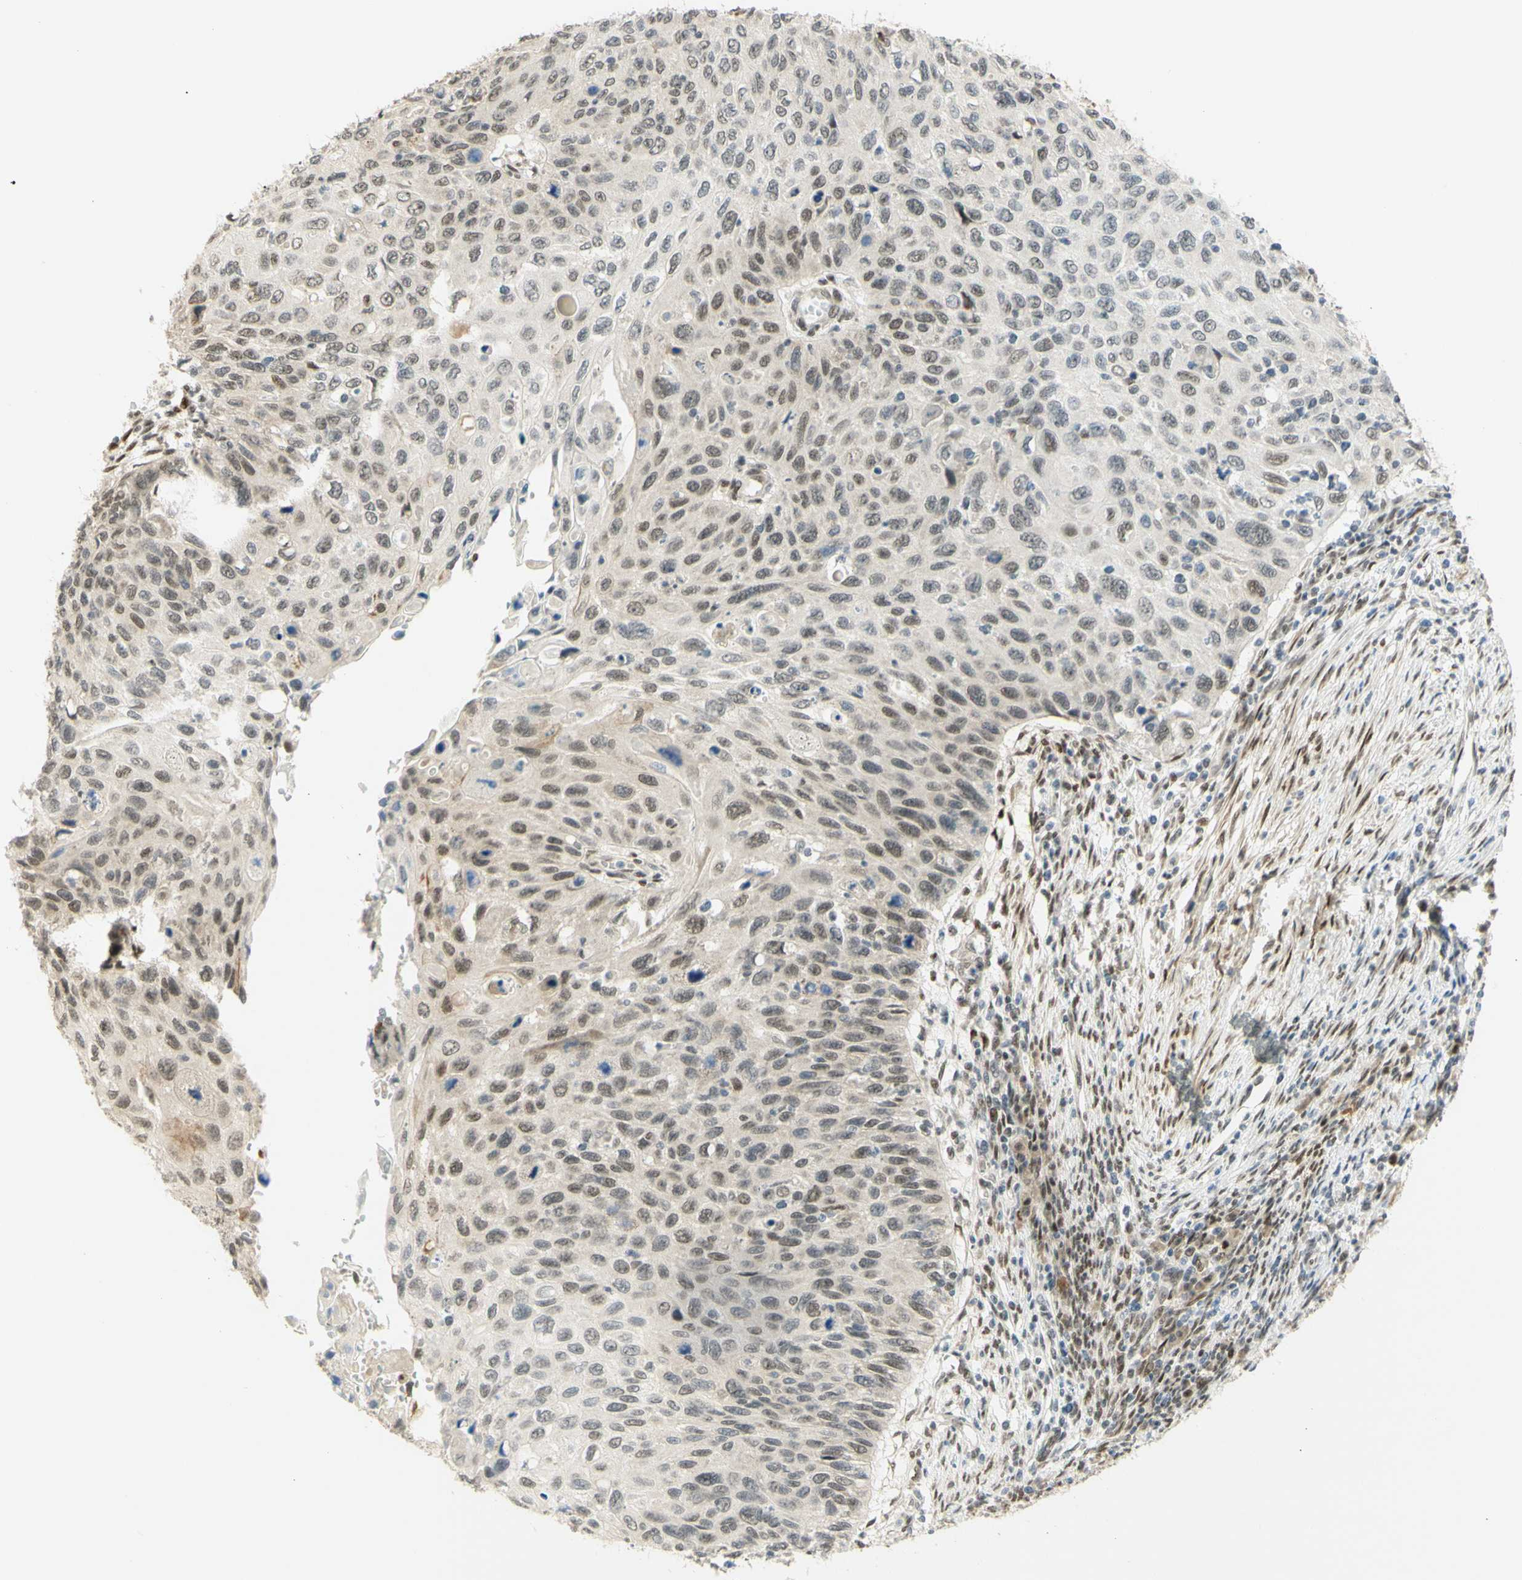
{"staining": {"intensity": "moderate", "quantity": ">75%", "location": "nuclear"}, "tissue": "cervical cancer", "cell_type": "Tumor cells", "image_type": "cancer", "snomed": [{"axis": "morphology", "description": "Squamous cell carcinoma, NOS"}, {"axis": "topography", "description": "Cervix"}], "caption": "Immunohistochemical staining of human cervical squamous cell carcinoma exhibits moderate nuclear protein positivity in approximately >75% of tumor cells.", "gene": "DDX1", "patient": {"sex": "female", "age": 70}}